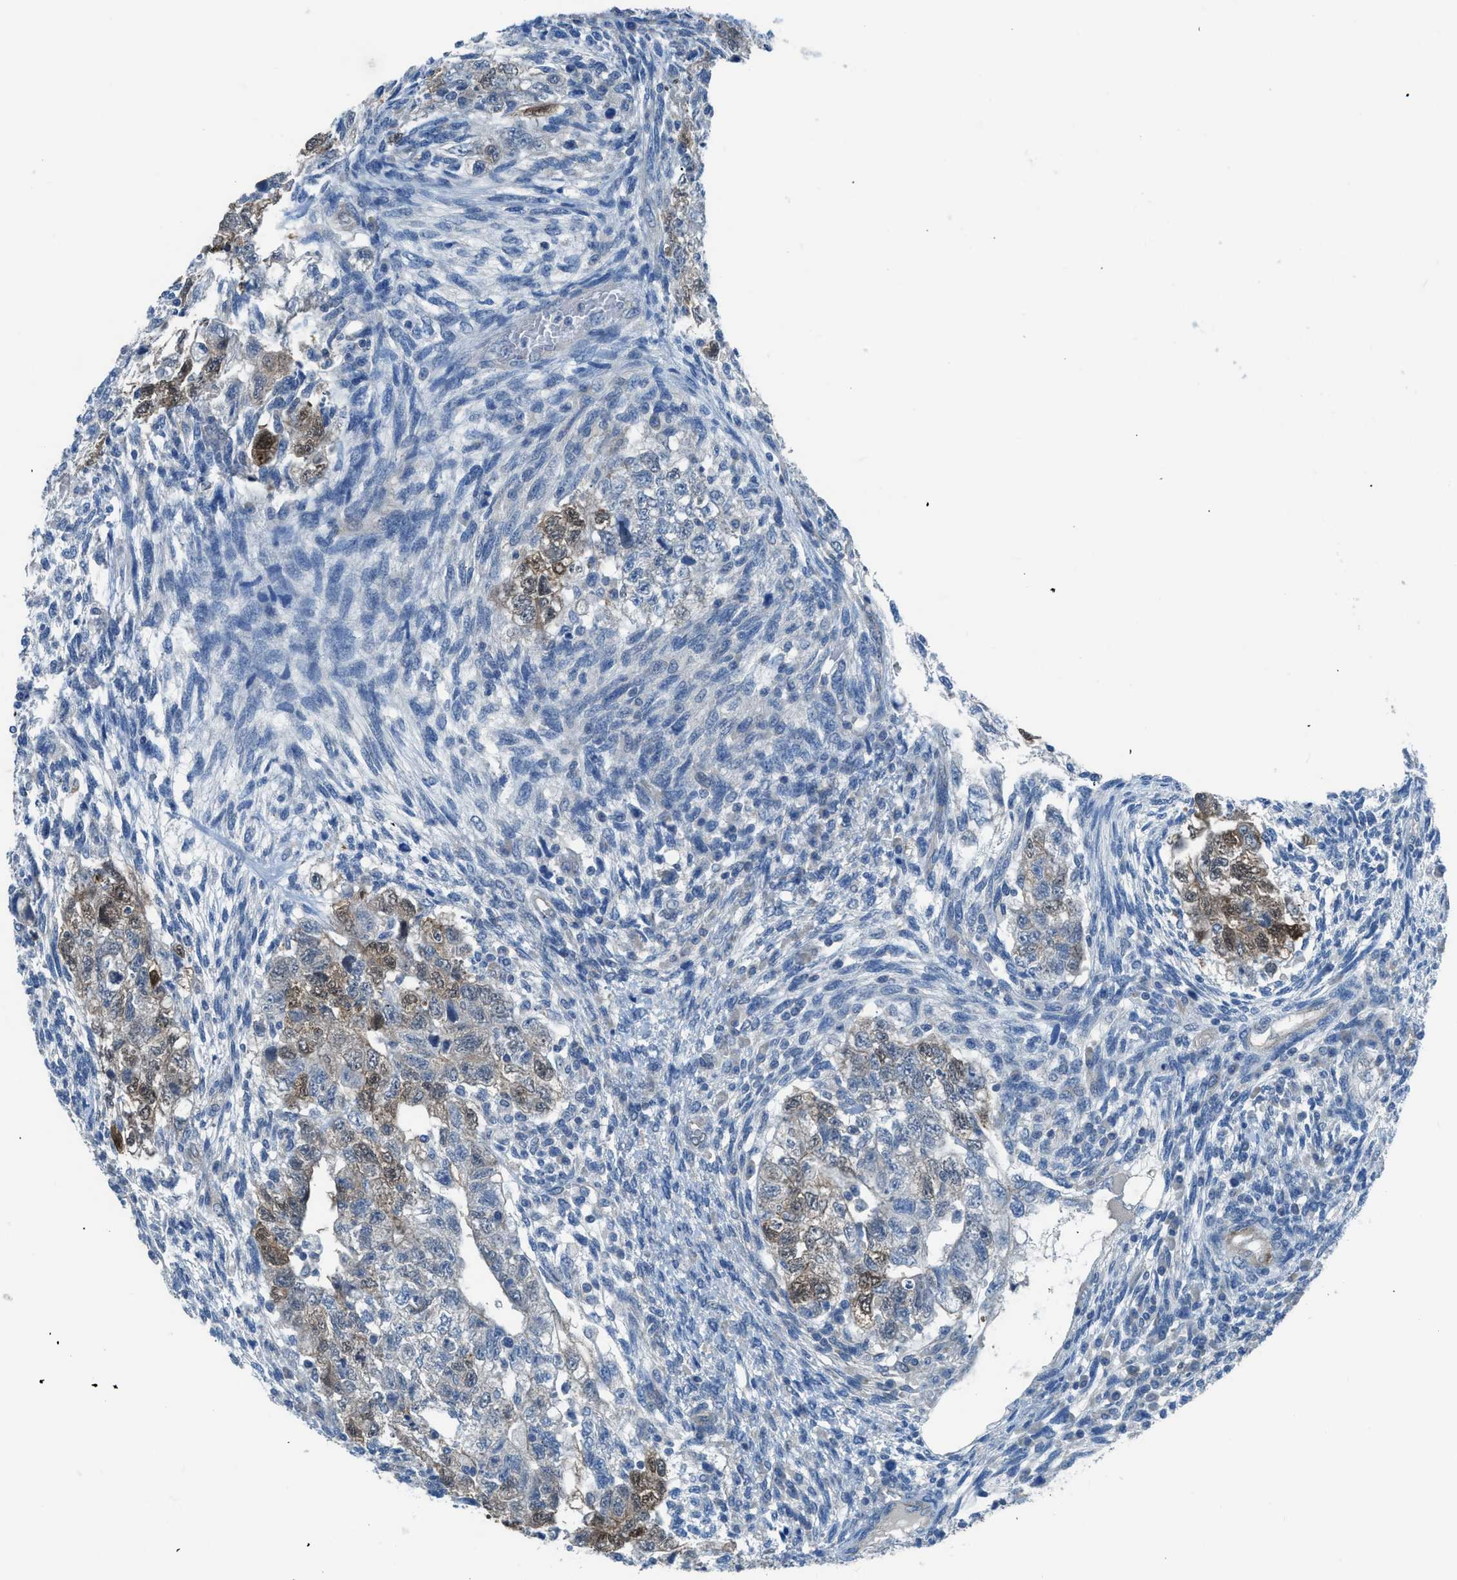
{"staining": {"intensity": "strong", "quantity": "25%-75%", "location": "cytoplasmic/membranous,nuclear"}, "tissue": "testis cancer", "cell_type": "Tumor cells", "image_type": "cancer", "snomed": [{"axis": "morphology", "description": "Normal tissue, NOS"}, {"axis": "morphology", "description": "Carcinoma, Embryonal, NOS"}, {"axis": "topography", "description": "Testis"}], "caption": "The micrograph demonstrates immunohistochemical staining of testis cancer. There is strong cytoplasmic/membranous and nuclear positivity is identified in approximately 25%-75% of tumor cells. The staining was performed using DAB (3,3'-diaminobenzidine), with brown indicating positive protein expression. Nuclei are stained blue with hematoxylin.", "gene": "PRKN", "patient": {"sex": "male", "age": 36}}